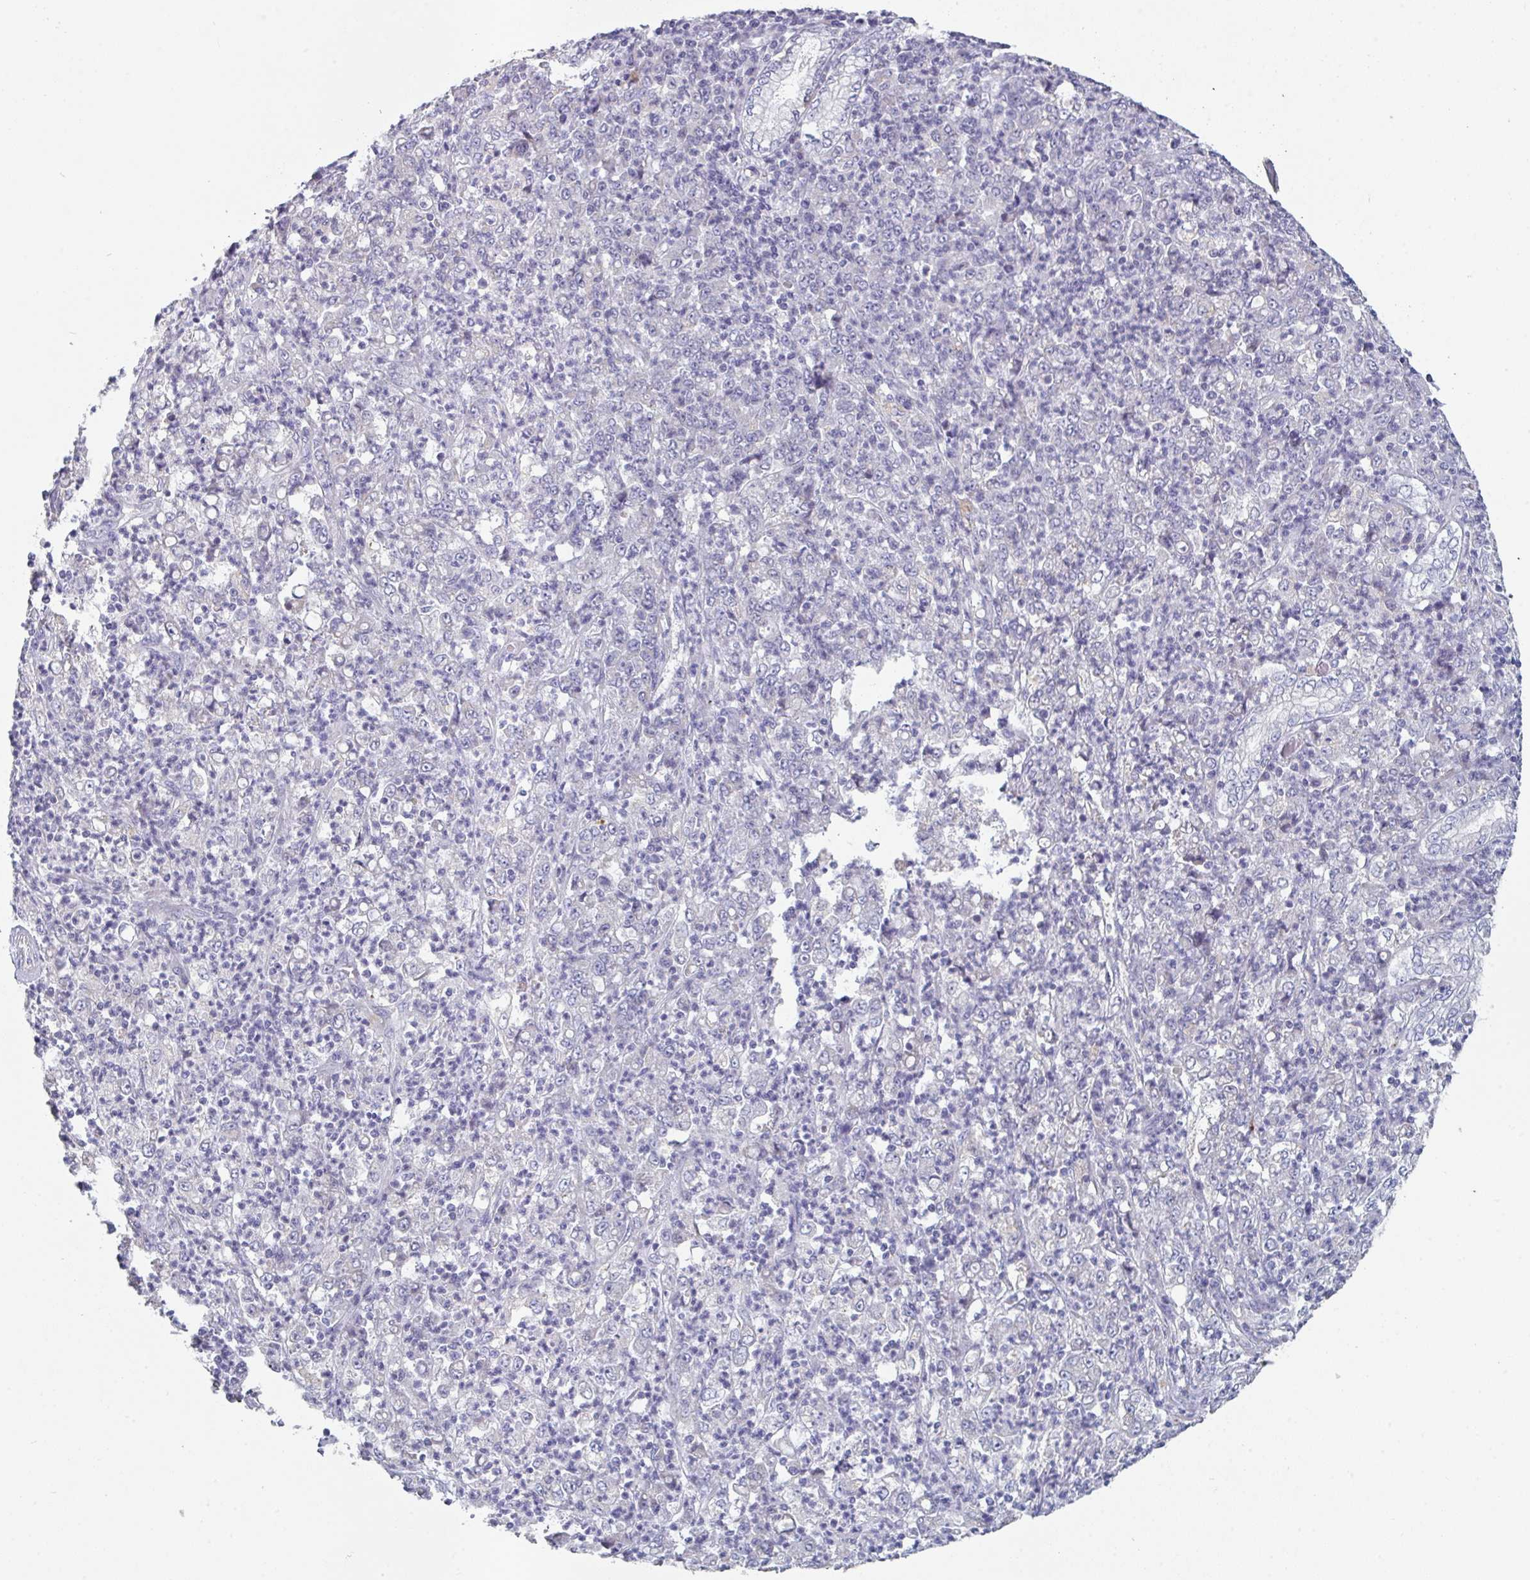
{"staining": {"intensity": "negative", "quantity": "none", "location": "none"}, "tissue": "stomach cancer", "cell_type": "Tumor cells", "image_type": "cancer", "snomed": [{"axis": "morphology", "description": "Adenocarcinoma, NOS"}, {"axis": "topography", "description": "Stomach, lower"}], "caption": "High magnification brightfield microscopy of stomach cancer (adenocarcinoma) stained with DAB (brown) and counterstained with hematoxylin (blue): tumor cells show no significant positivity.", "gene": "HGFAC", "patient": {"sex": "female", "age": 71}}